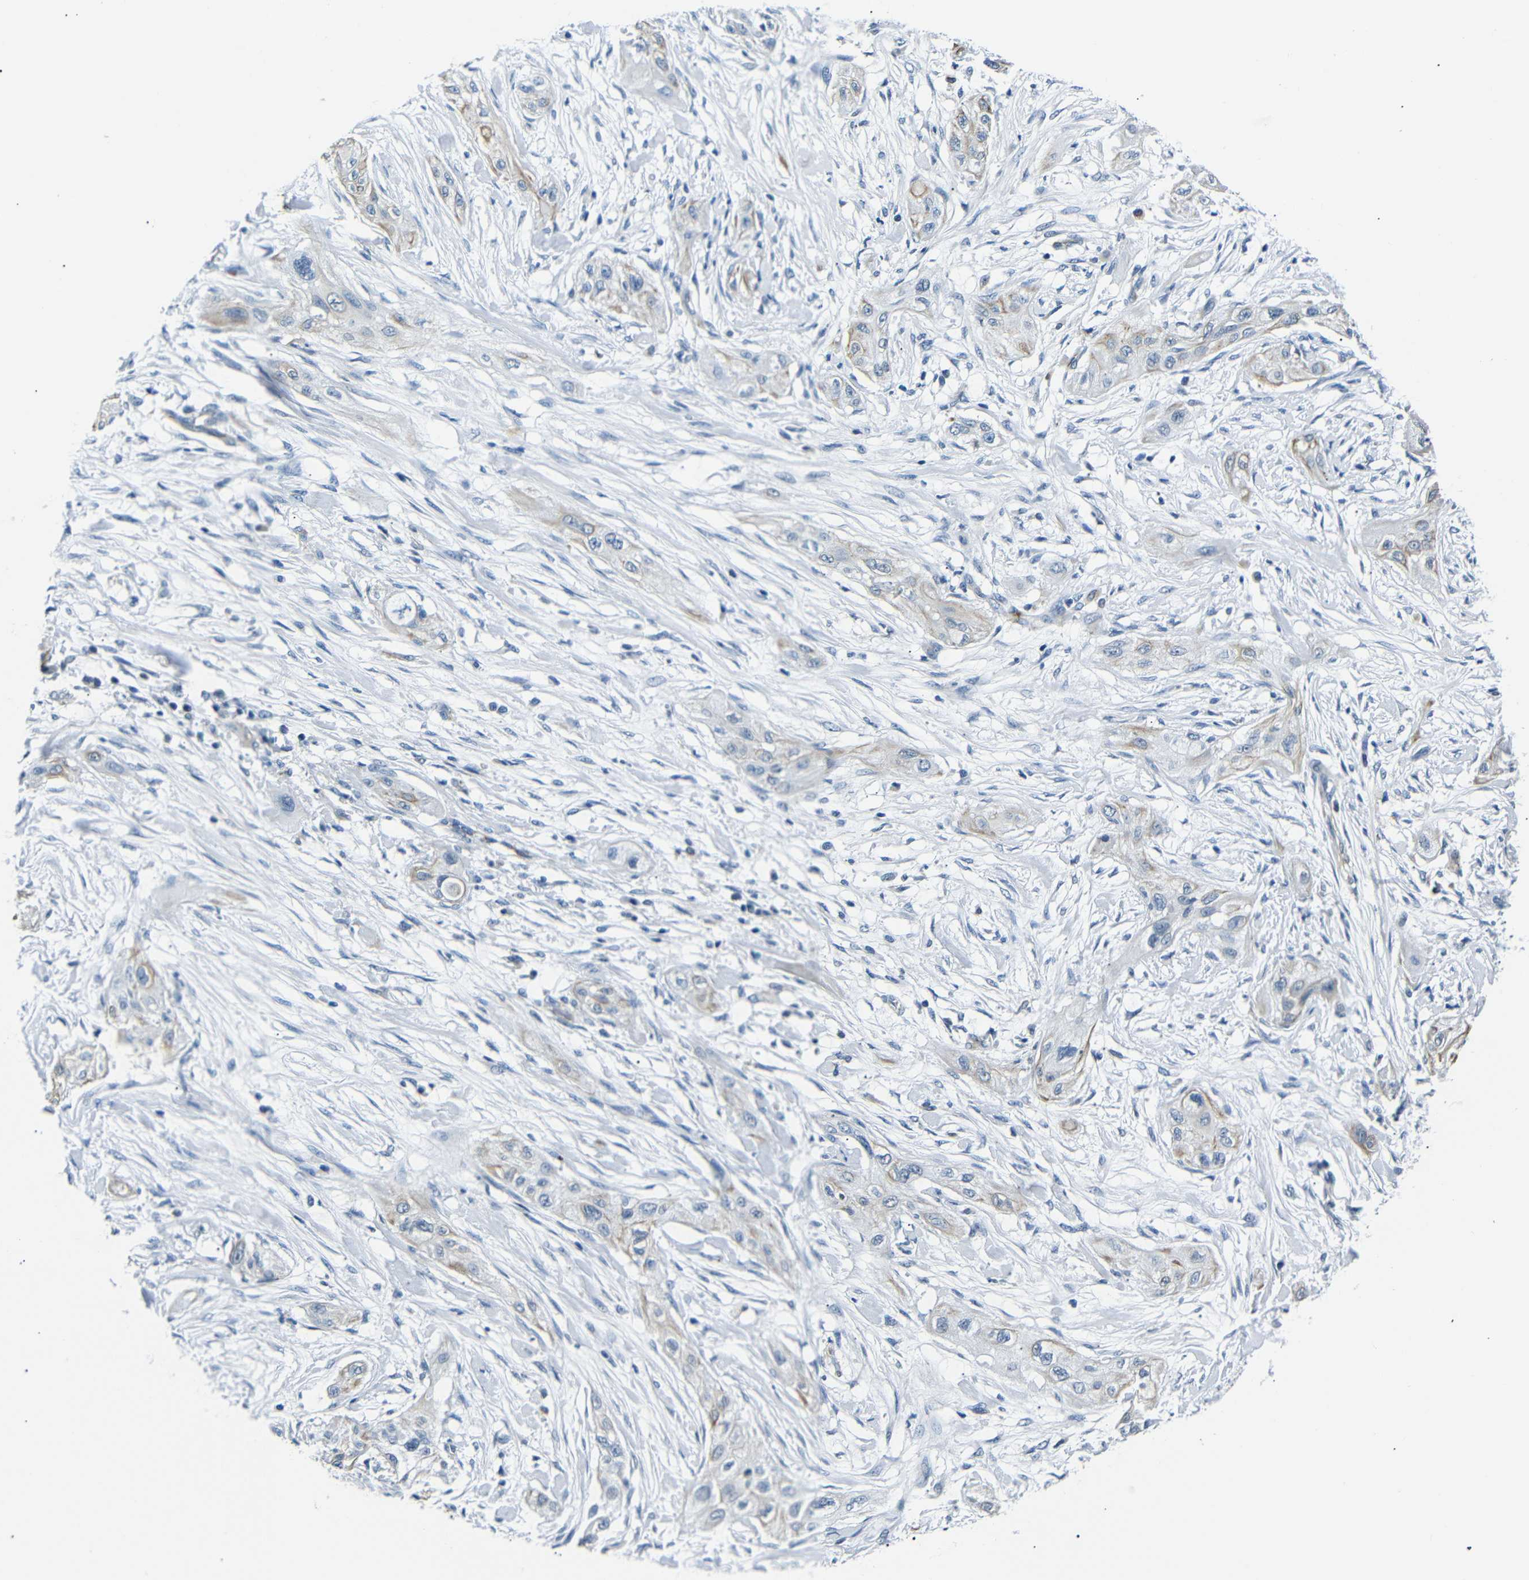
{"staining": {"intensity": "weak", "quantity": "<25%", "location": "cytoplasmic/membranous"}, "tissue": "lung cancer", "cell_type": "Tumor cells", "image_type": "cancer", "snomed": [{"axis": "morphology", "description": "Squamous cell carcinoma, NOS"}, {"axis": "topography", "description": "Lung"}], "caption": "This is a histopathology image of immunohistochemistry (IHC) staining of lung cancer, which shows no positivity in tumor cells.", "gene": "TAFA1", "patient": {"sex": "female", "age": 47}}